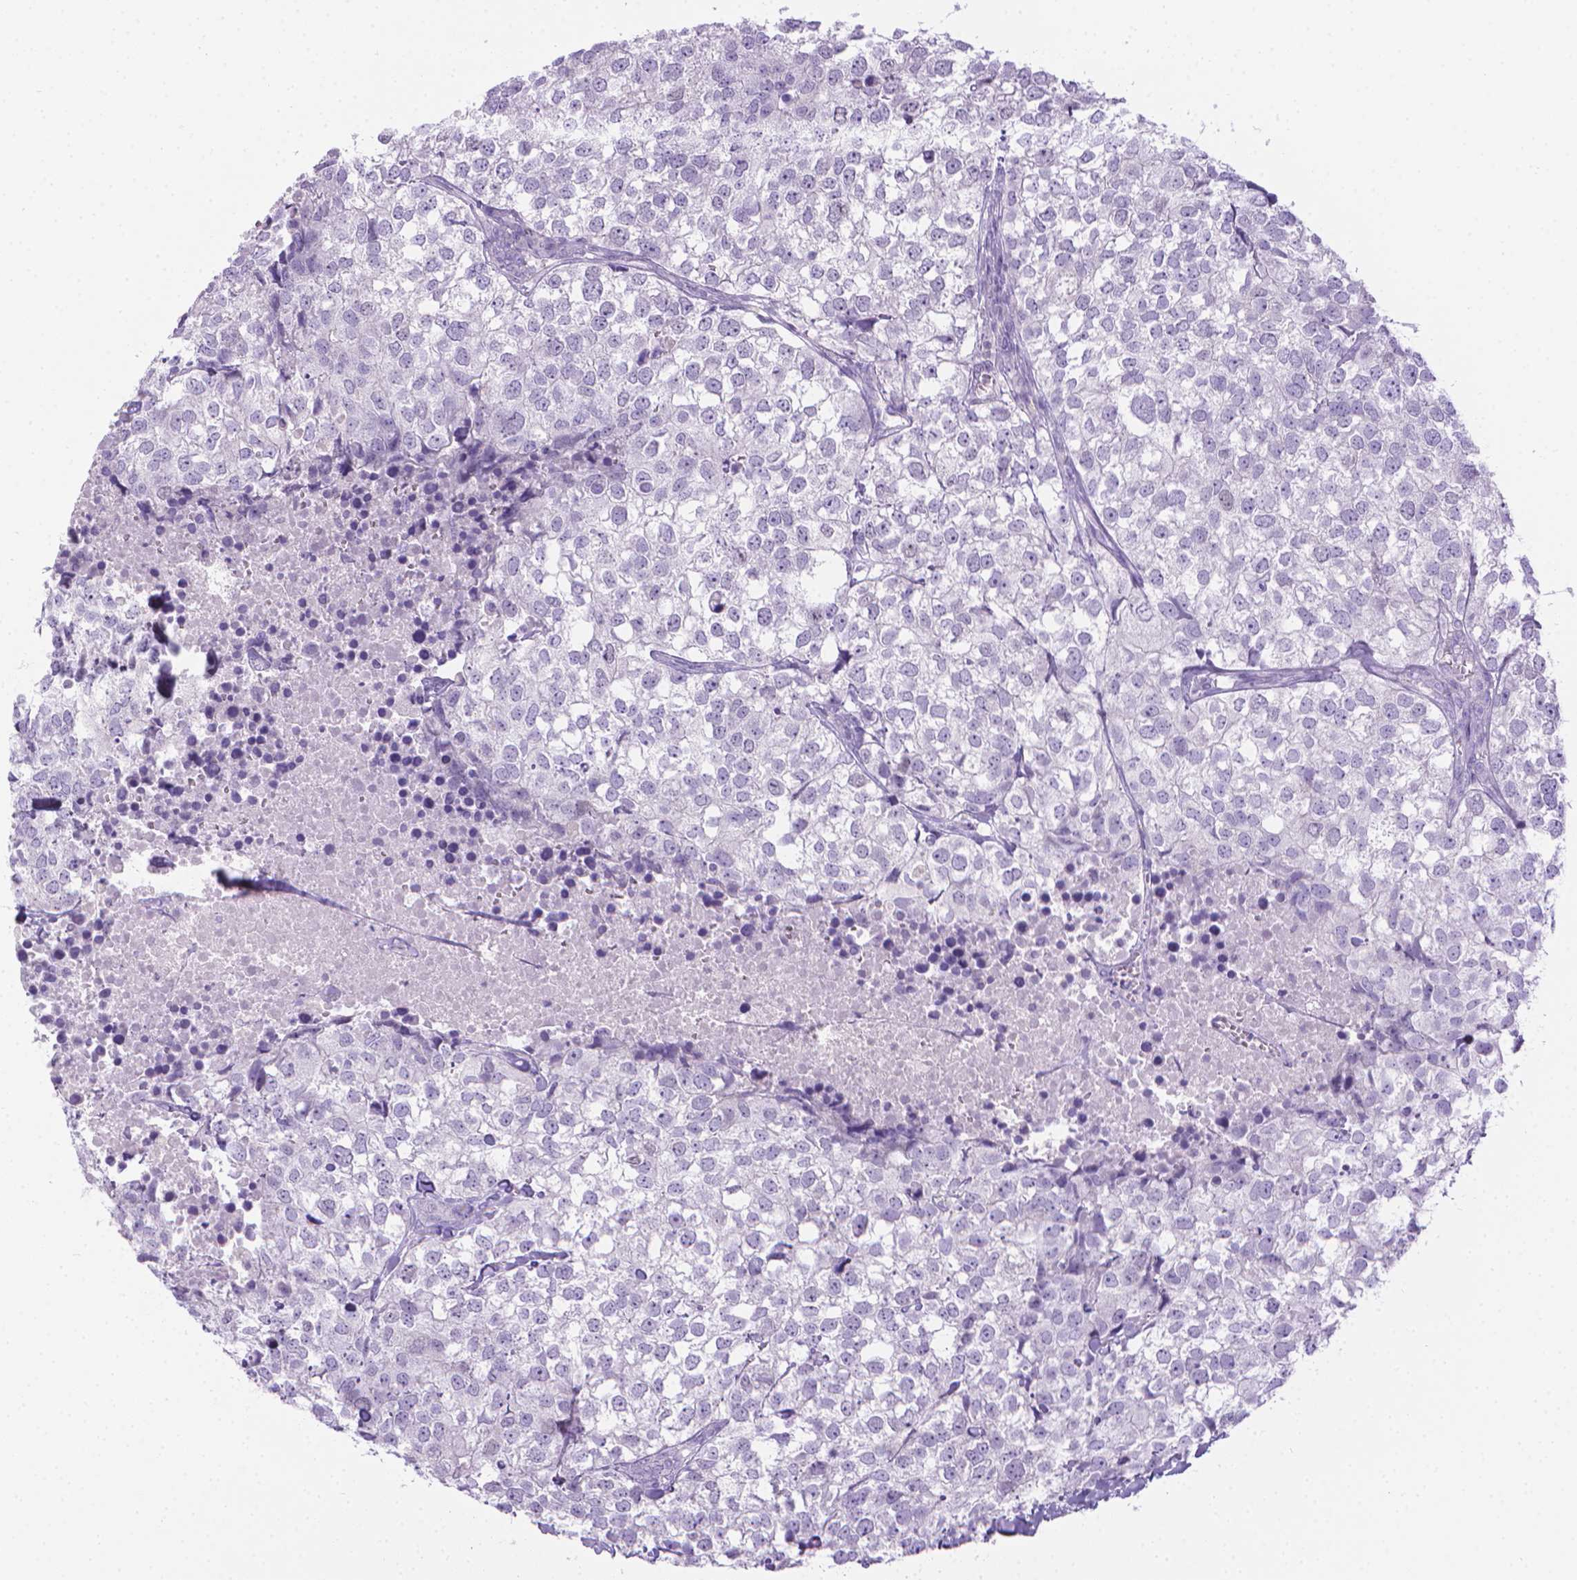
{"staining": {"intensity": "negative", "quantity": "none", "location": "none"}, "tissue": "breast cancer", "cell_type": "Tumor cells", "image_type": "cancer", "snomed": [{"axis": "morphology", "description": "Duct carcinoma"}, {"axis": "topography", "description": "Breast"}], "caption": "The histopathology image shows no significant positivity in tumor cells of intraductal carcinoma (breast).", "gene": "SPAG6", "patient": {"sex": "female", "age": 30}}